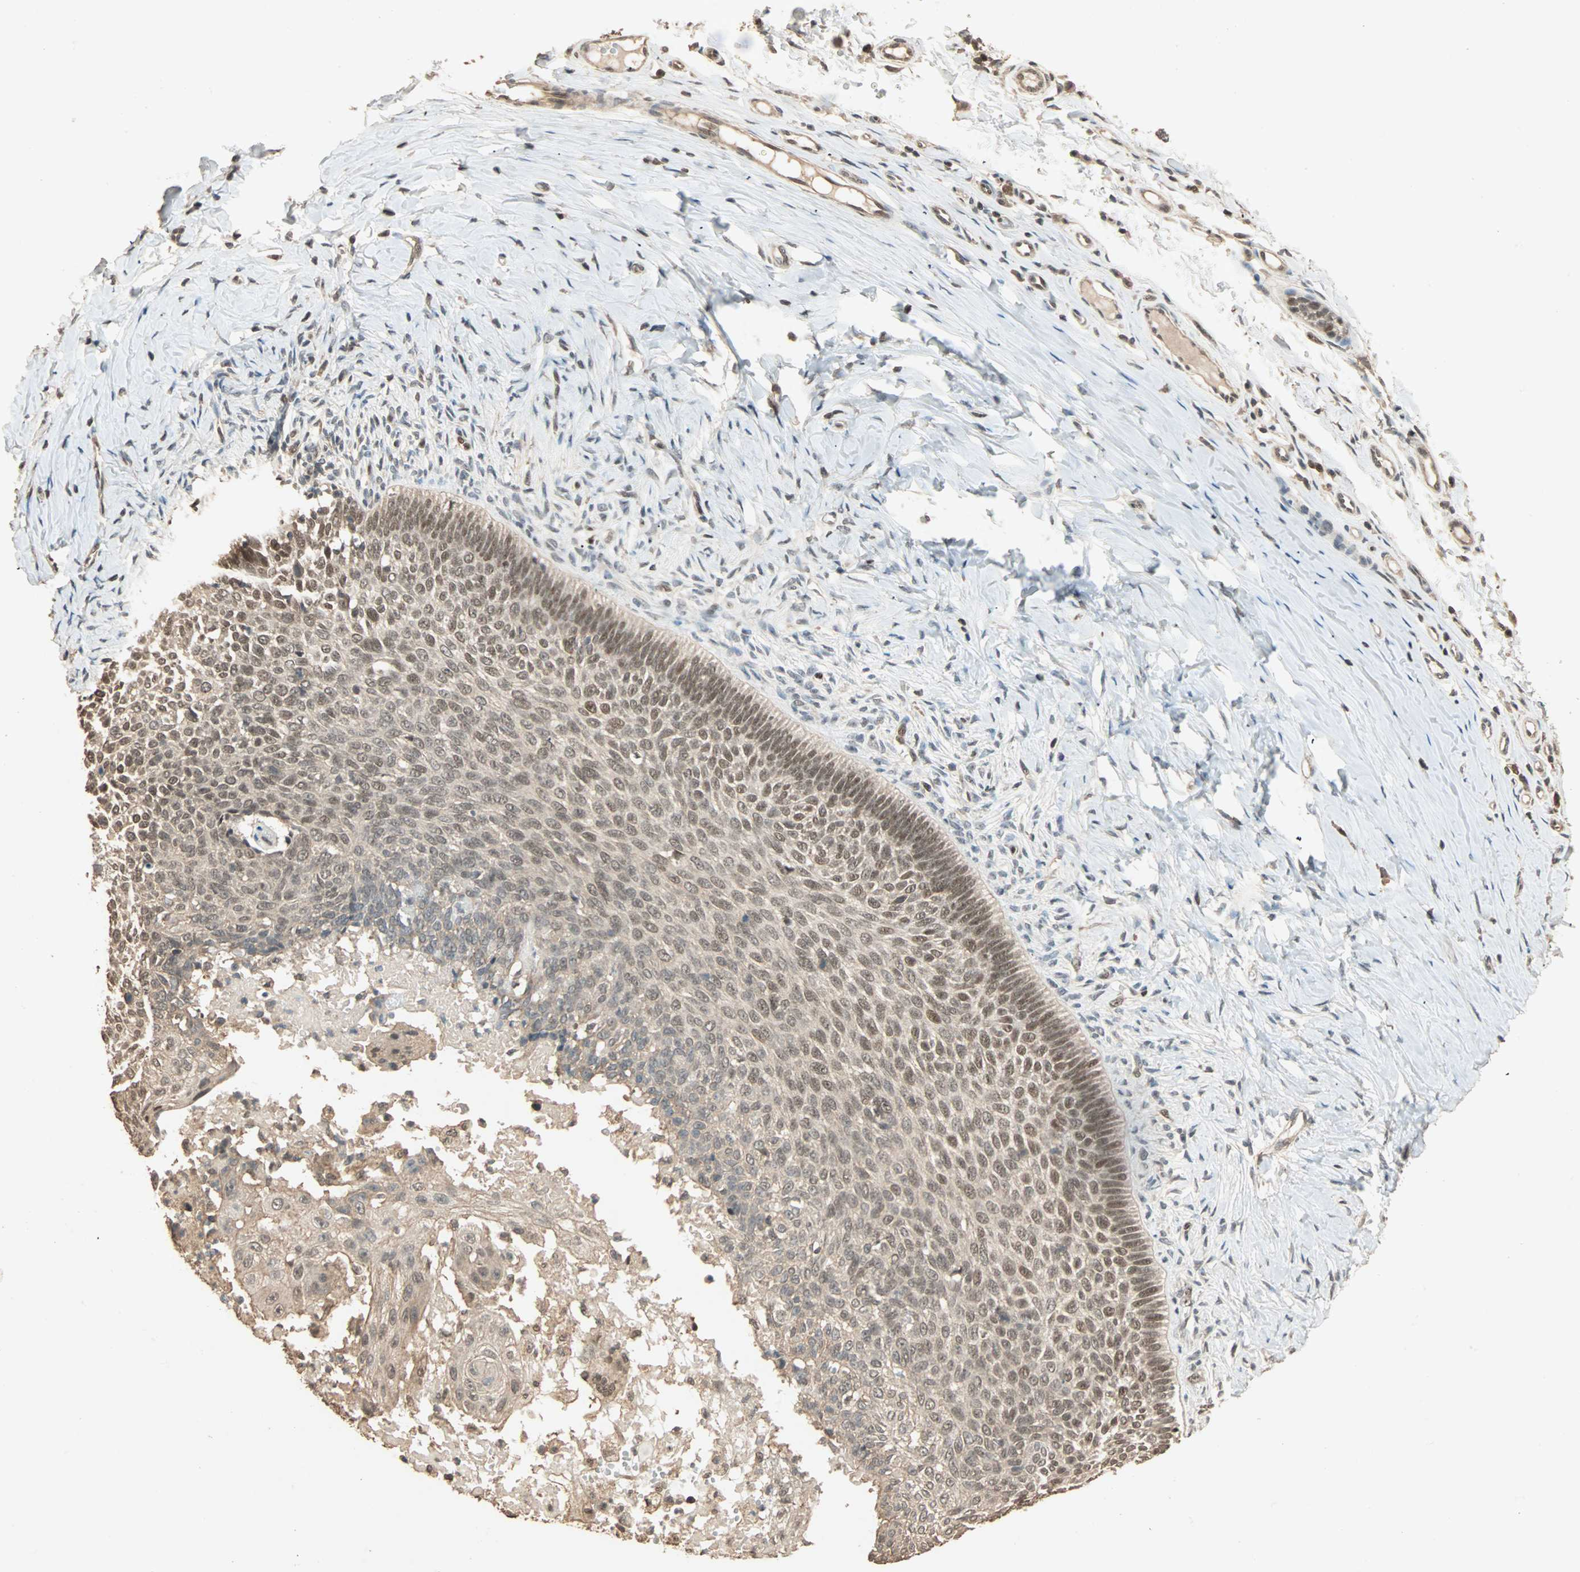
{"staining": {"intensity": "moderate", "quantity": ">75%", "location": "cytoplasmic/membranous,nuclear"}, "tissue": "skin cancer", "cell_type": "Tumor cells", "image_type": "cancer", "snomed": [{"axis": "morphology", "description": "Normal tissue, NOS"}, {"axis": "morphology", "description": "Basal cell carcinoma"}, {"axis": "topography", "description": "Skin"}], "caption": "Tumor cells demonstrate medium levels of moderate cytoplasmic/membranous and nuclear expression in about >75% of cells in skin cancer (basal cell carcinoma).", "gene": "ZBTB33", "patient": {"sex": "male", "age": 87}}